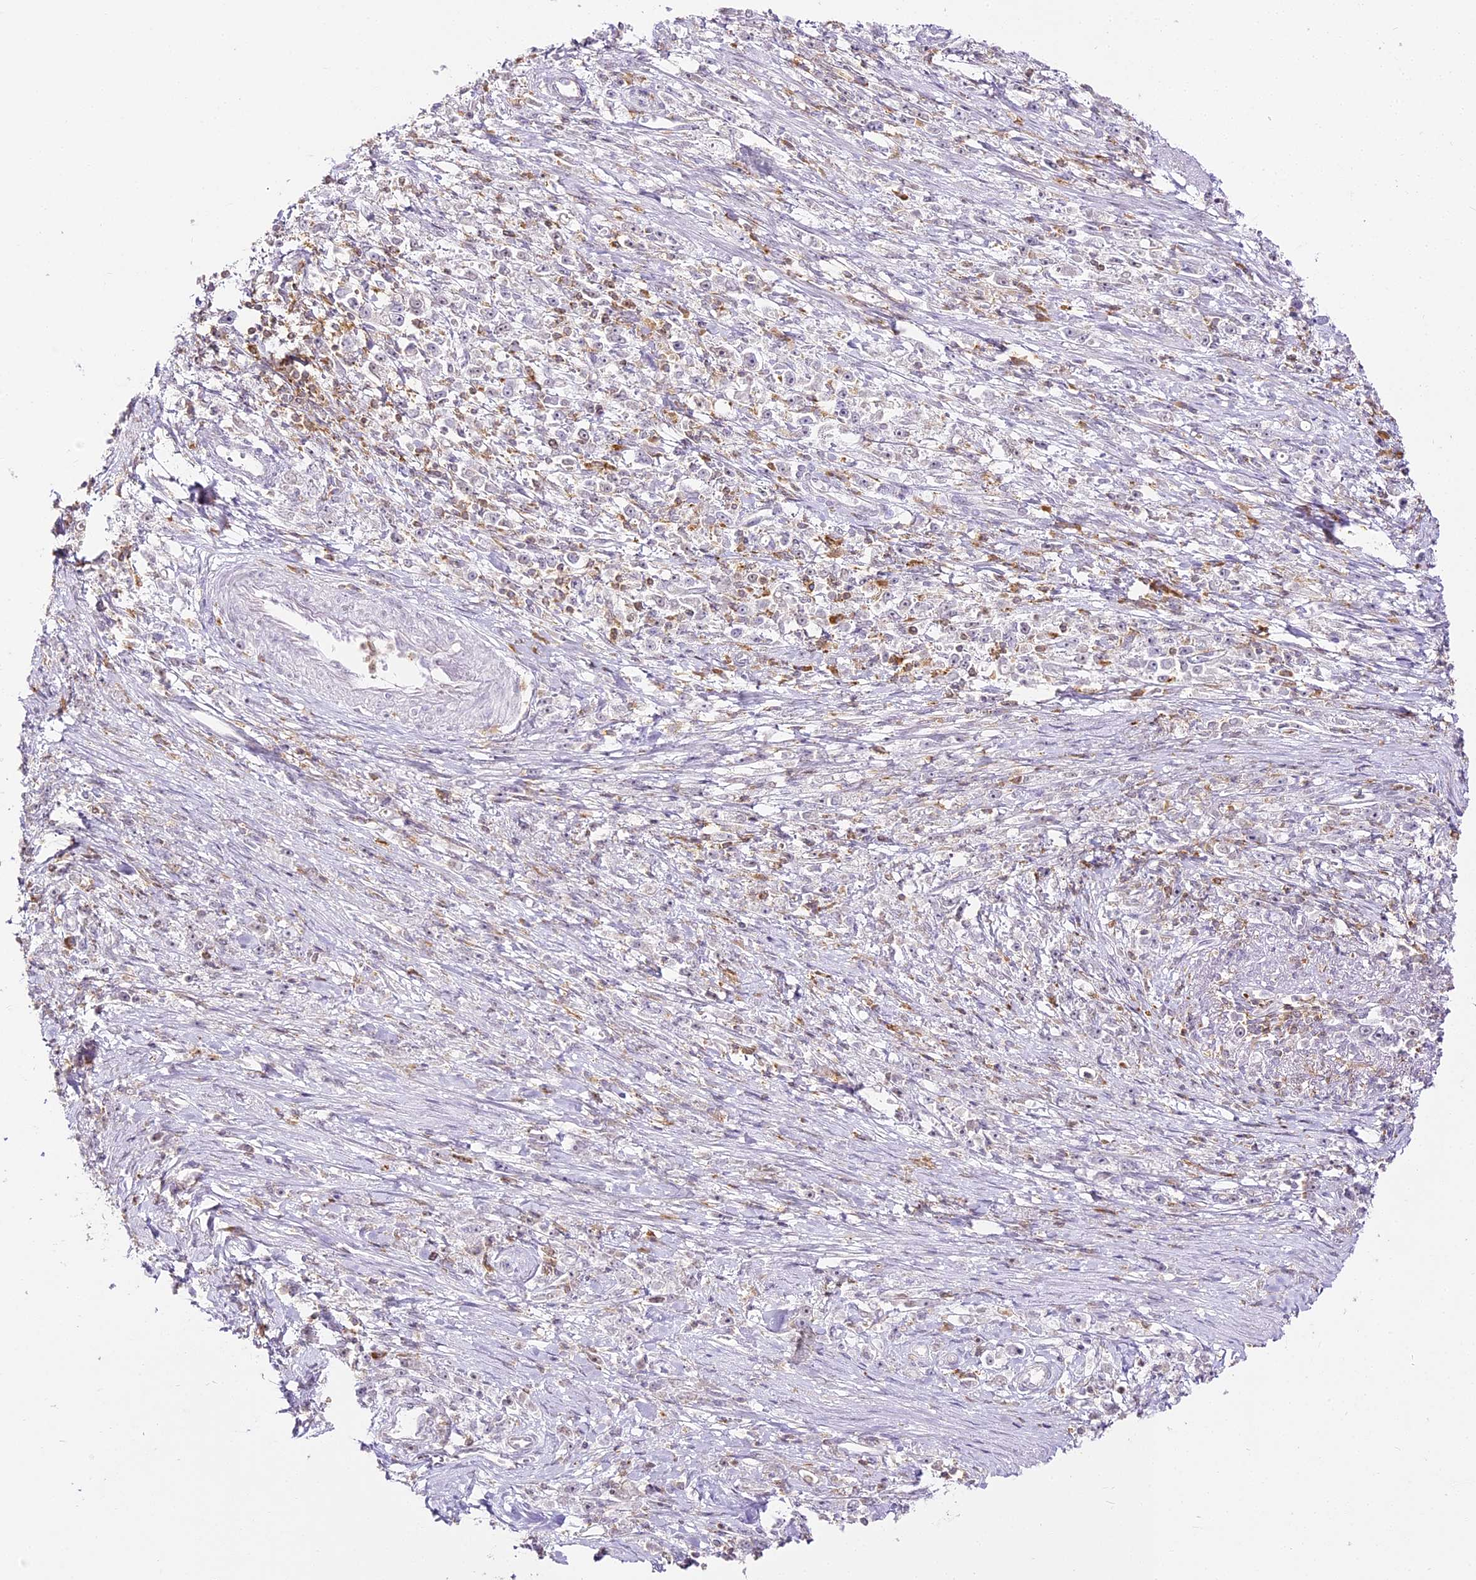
{"staining": {"intensity": "negative", "quantity": "none", "location": "none"}, "tissue": "stomach cancer", "cell_type": "Tumor cells", "image_type": "cancer", "snomed": [{"axis": "morphology", "description": "Adenocarcinoma, NOS"}, {"axis": "topography", "description": "Stomach"}], "caption": "Adenocarcinoma (stomach) stained for a protein using immunohistochemistry (IHC) displays no expression tumor cells.", "gene": "DOCK2", "patient": {"sex": "female", "age": 59}}